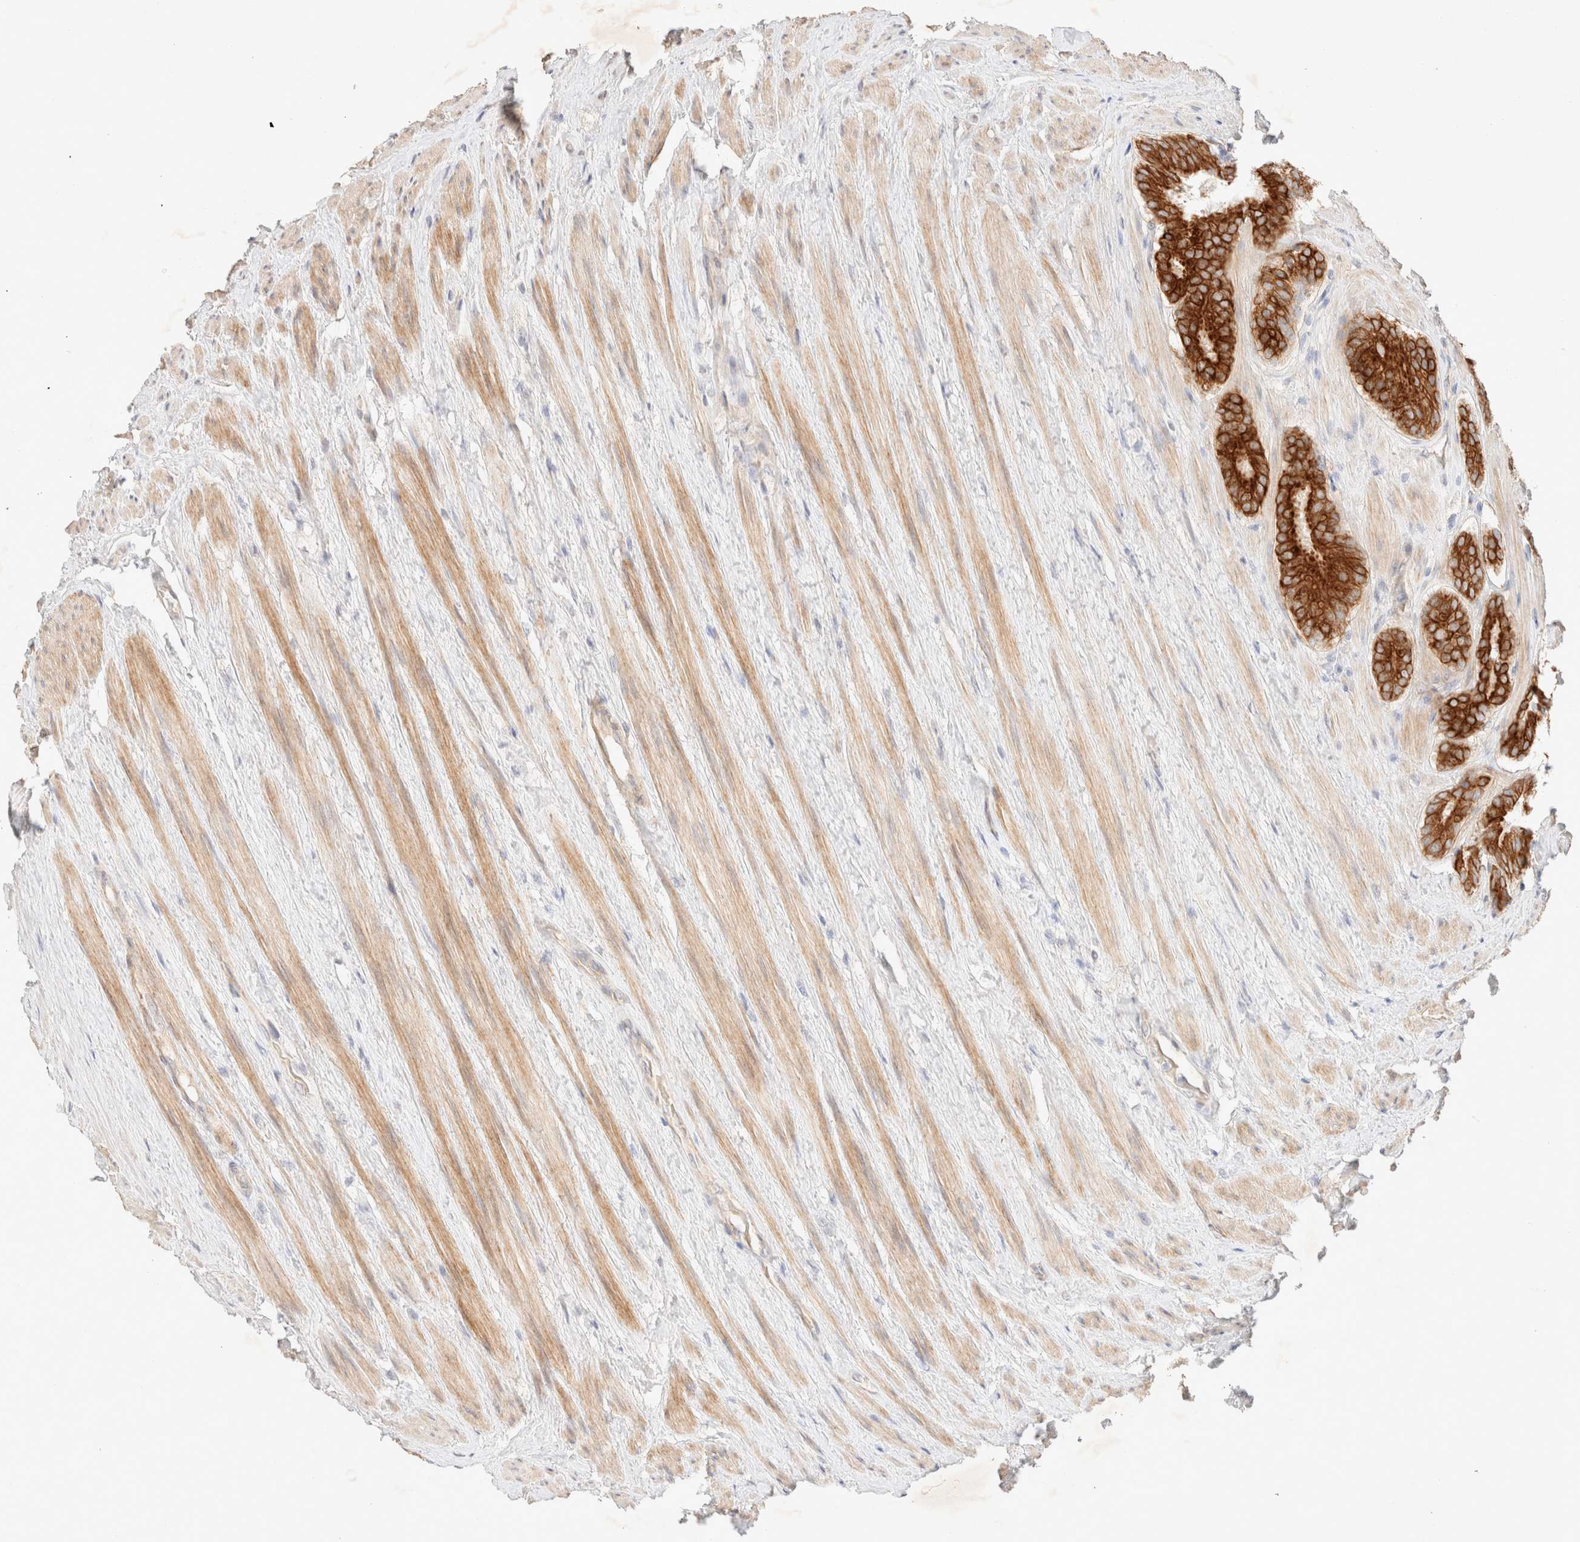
{"staining": {"intensity": "strong", "quantity": ">75%", "location": "cytoplasmic/membranous"}, "tissue": "prostate cancer", "cell_type": "Tumor cells", "image_type": "cancer", "snomed": [{"axis": "morphology", "description": "Adenocarcinoma, Low grade"}, {"axis": "topography", "description": "Prostate"}], "caption": "Brown immunohistochemical staining in human prostate adenocarcinoma (low-grade) shows strong cytoplasmic/membranous staining in approximately >75% of tumor cells. (brown staining indicates protein expression, while blue staining denotes nuclei).", "gene": "CSNK1E", "patient": {"sex": "male", "age": 69}}